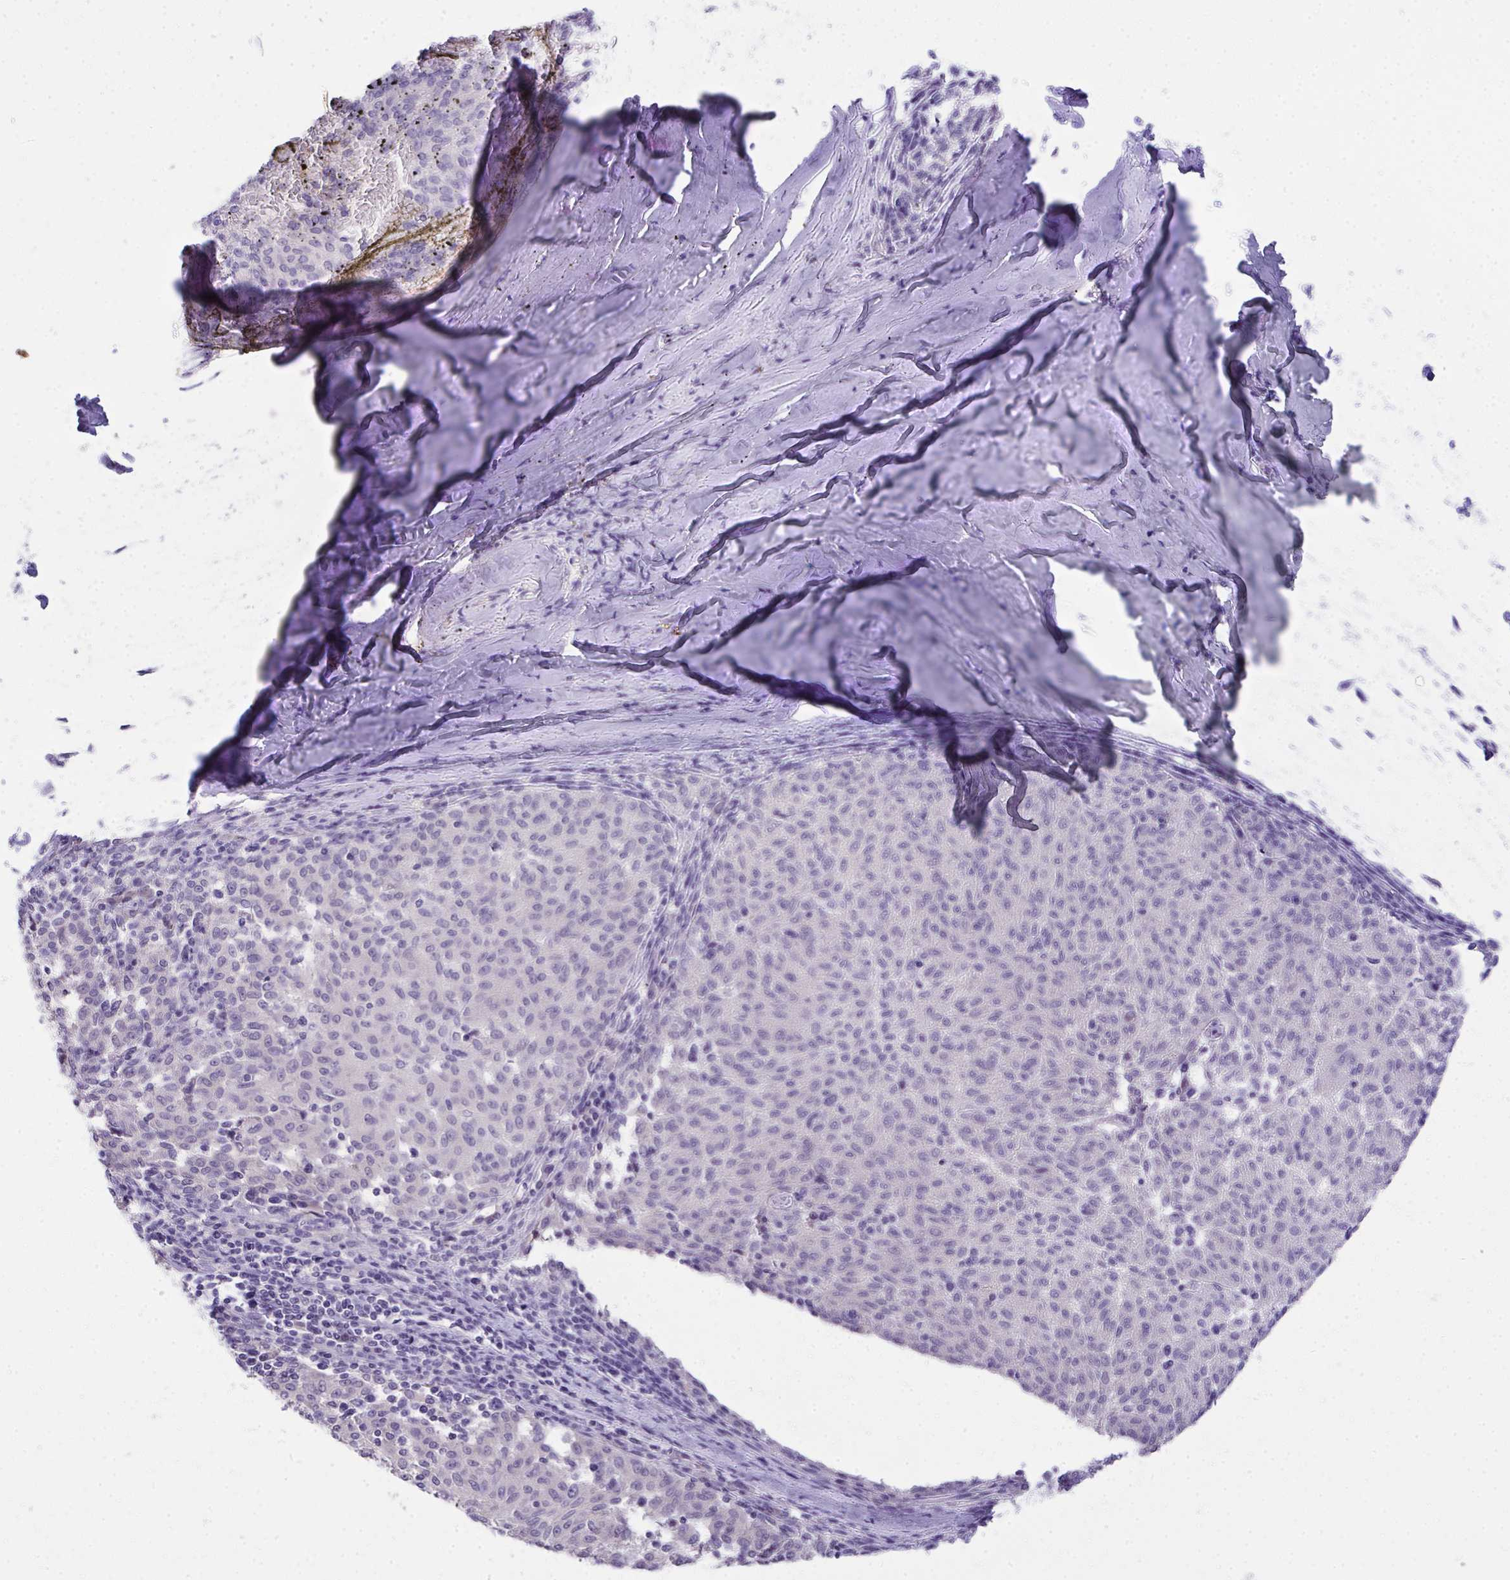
{"staining": {"intensity": "negative", "quantity": "none", "location": "none"}, "tissue": "melanoma", "cell_type": "Tumor cells", "image_type": "cancer", "snomed": [{"axis": "morphology", "description": "Malignant melanoma, NOS"}, {"axis": "topography", "description": "Skin"}], "caption": "IHC micrograph of malignant melanoma stained for a protein (brown), which shows no staining in tumor cells.", "gene": "TMCO5A", "patient": {"sex": "female", "age": 72}}